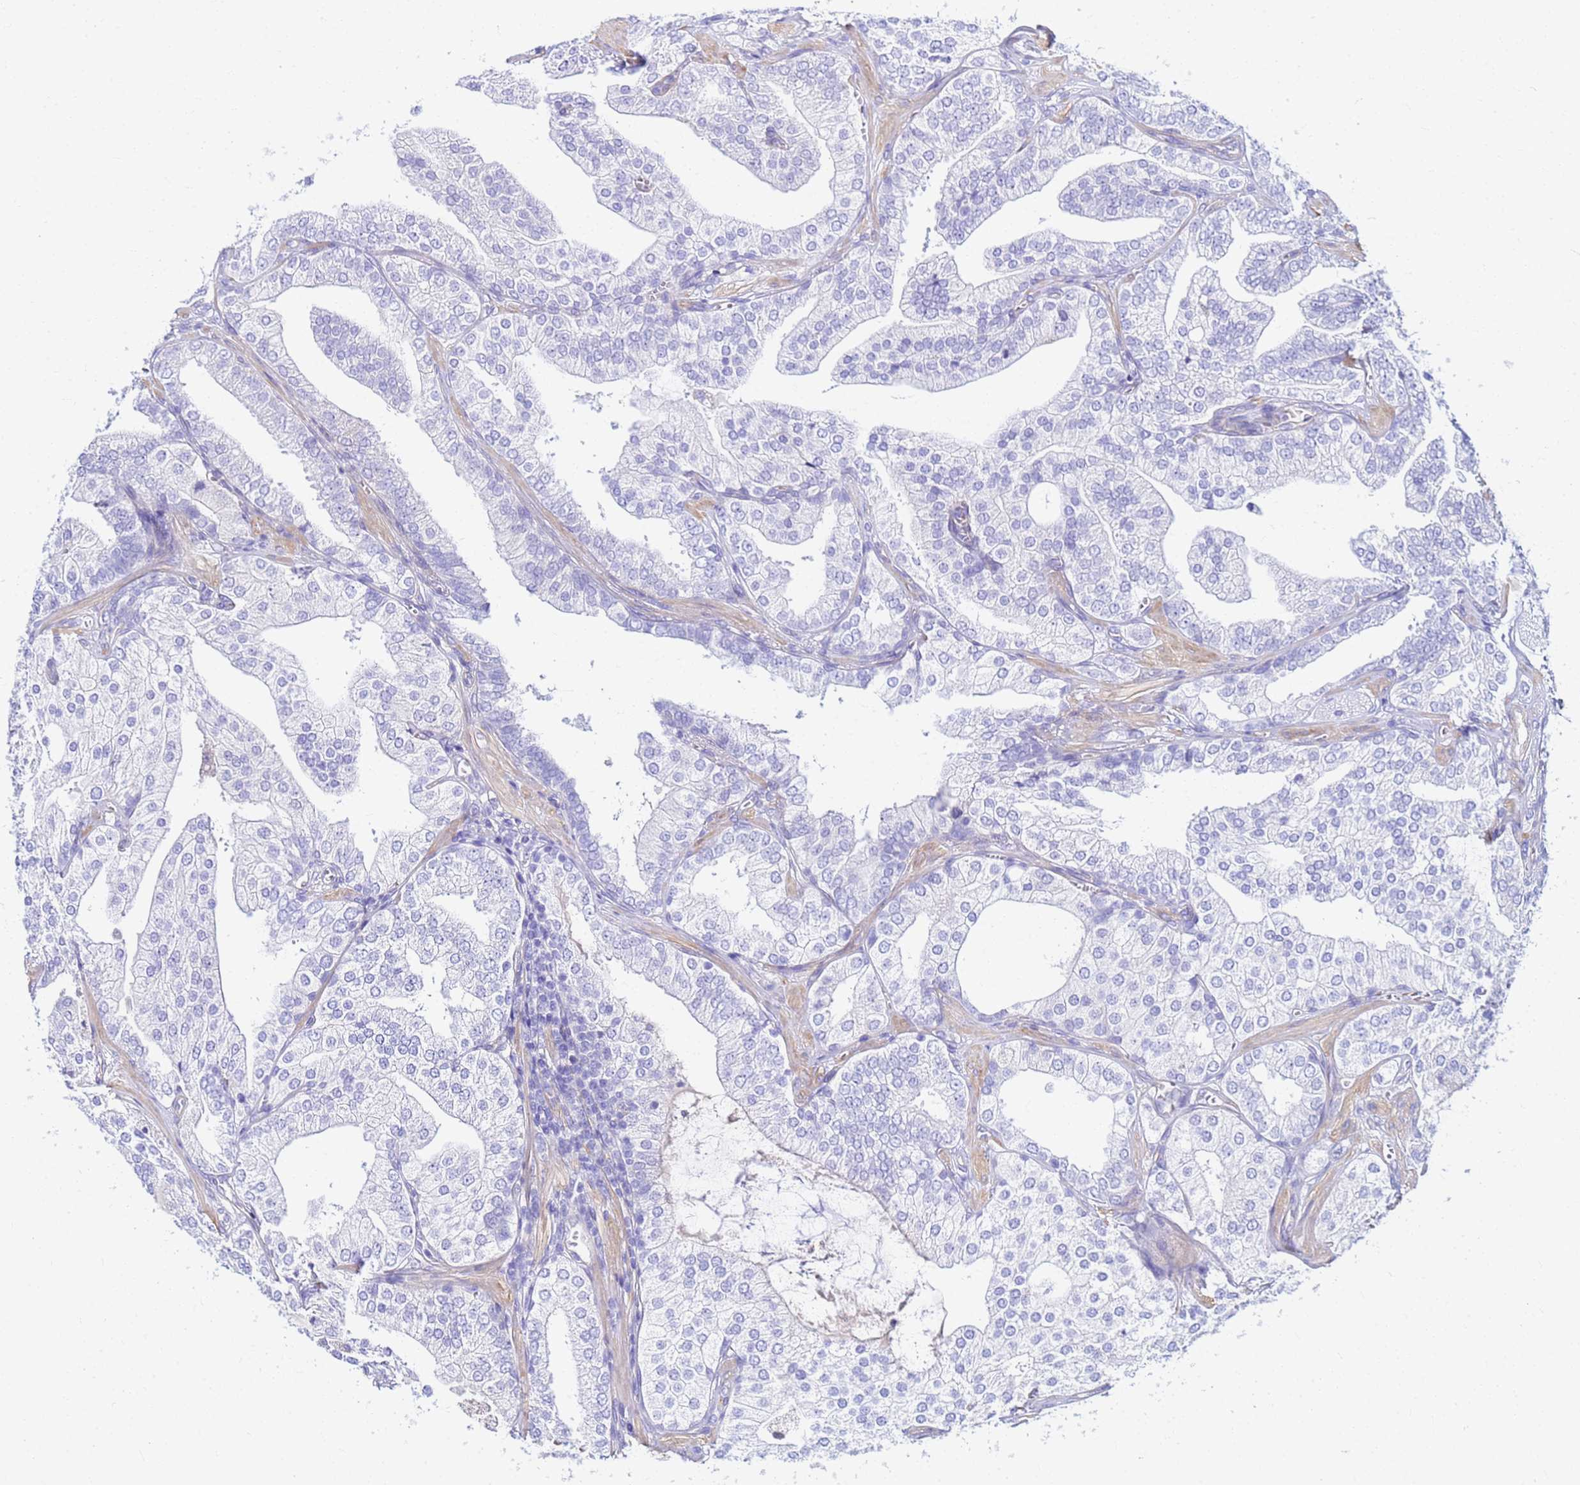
{"staining": {"intensity": "negative", "quantity": "none", "location": "none"}, "tissue": "prostate cancer", "cell_type": "Tumor cells", "image_type": "cancer", "snomed": [{"axis": "morphology", "description": "Adenocarcinoma, High grade"}, {"axis": "topography", "description": "Prostate"}], "caption": "Image shows no protein expression in tumor cells of adenocarcinoma (high-grade) (prostate) tissue.", "gene": "JRKL", "patient": {"sex": "male", "age": 50}}